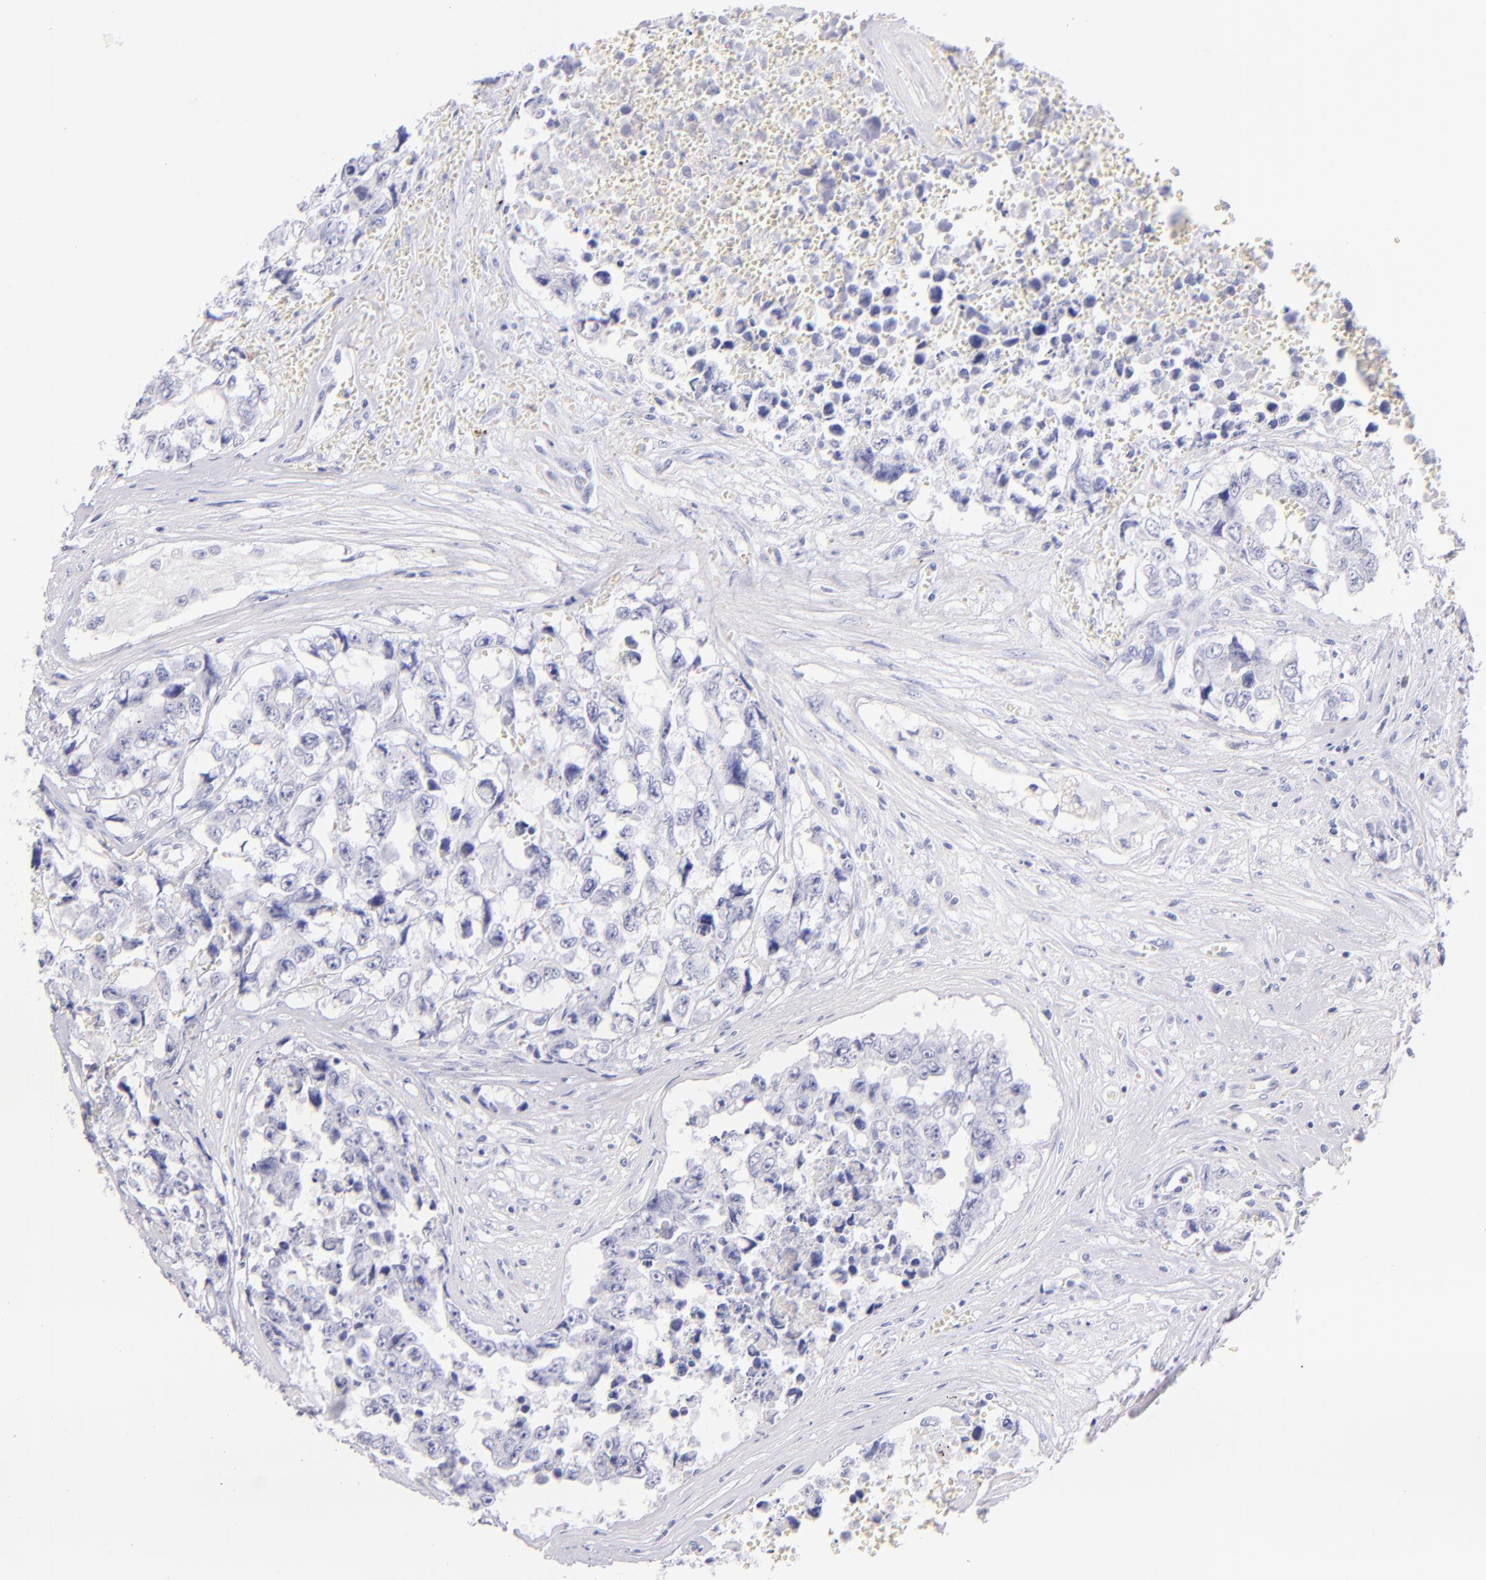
{"staining": {"intensity": "negative", "quantity": "none", "location": "none"}, "tissue": "testis cancer", "cell_type": "Tumor cells", "image_type": "cancer", "snomed": [{"axis": "morphology", "description": "Carcinoma, Embryonal, NOS"}, {"axis": "topography", "description": "Testis"}], "caption": "IHC histopathology image of neoplastic tissue: human embryonal carcinoma (testis) stained with DAB (3,3'-diaminobenzidine) displays no significant protein expression in tumor cells.", "gene": "SDC1", "patient": {"sex": "male", "age": 31}}